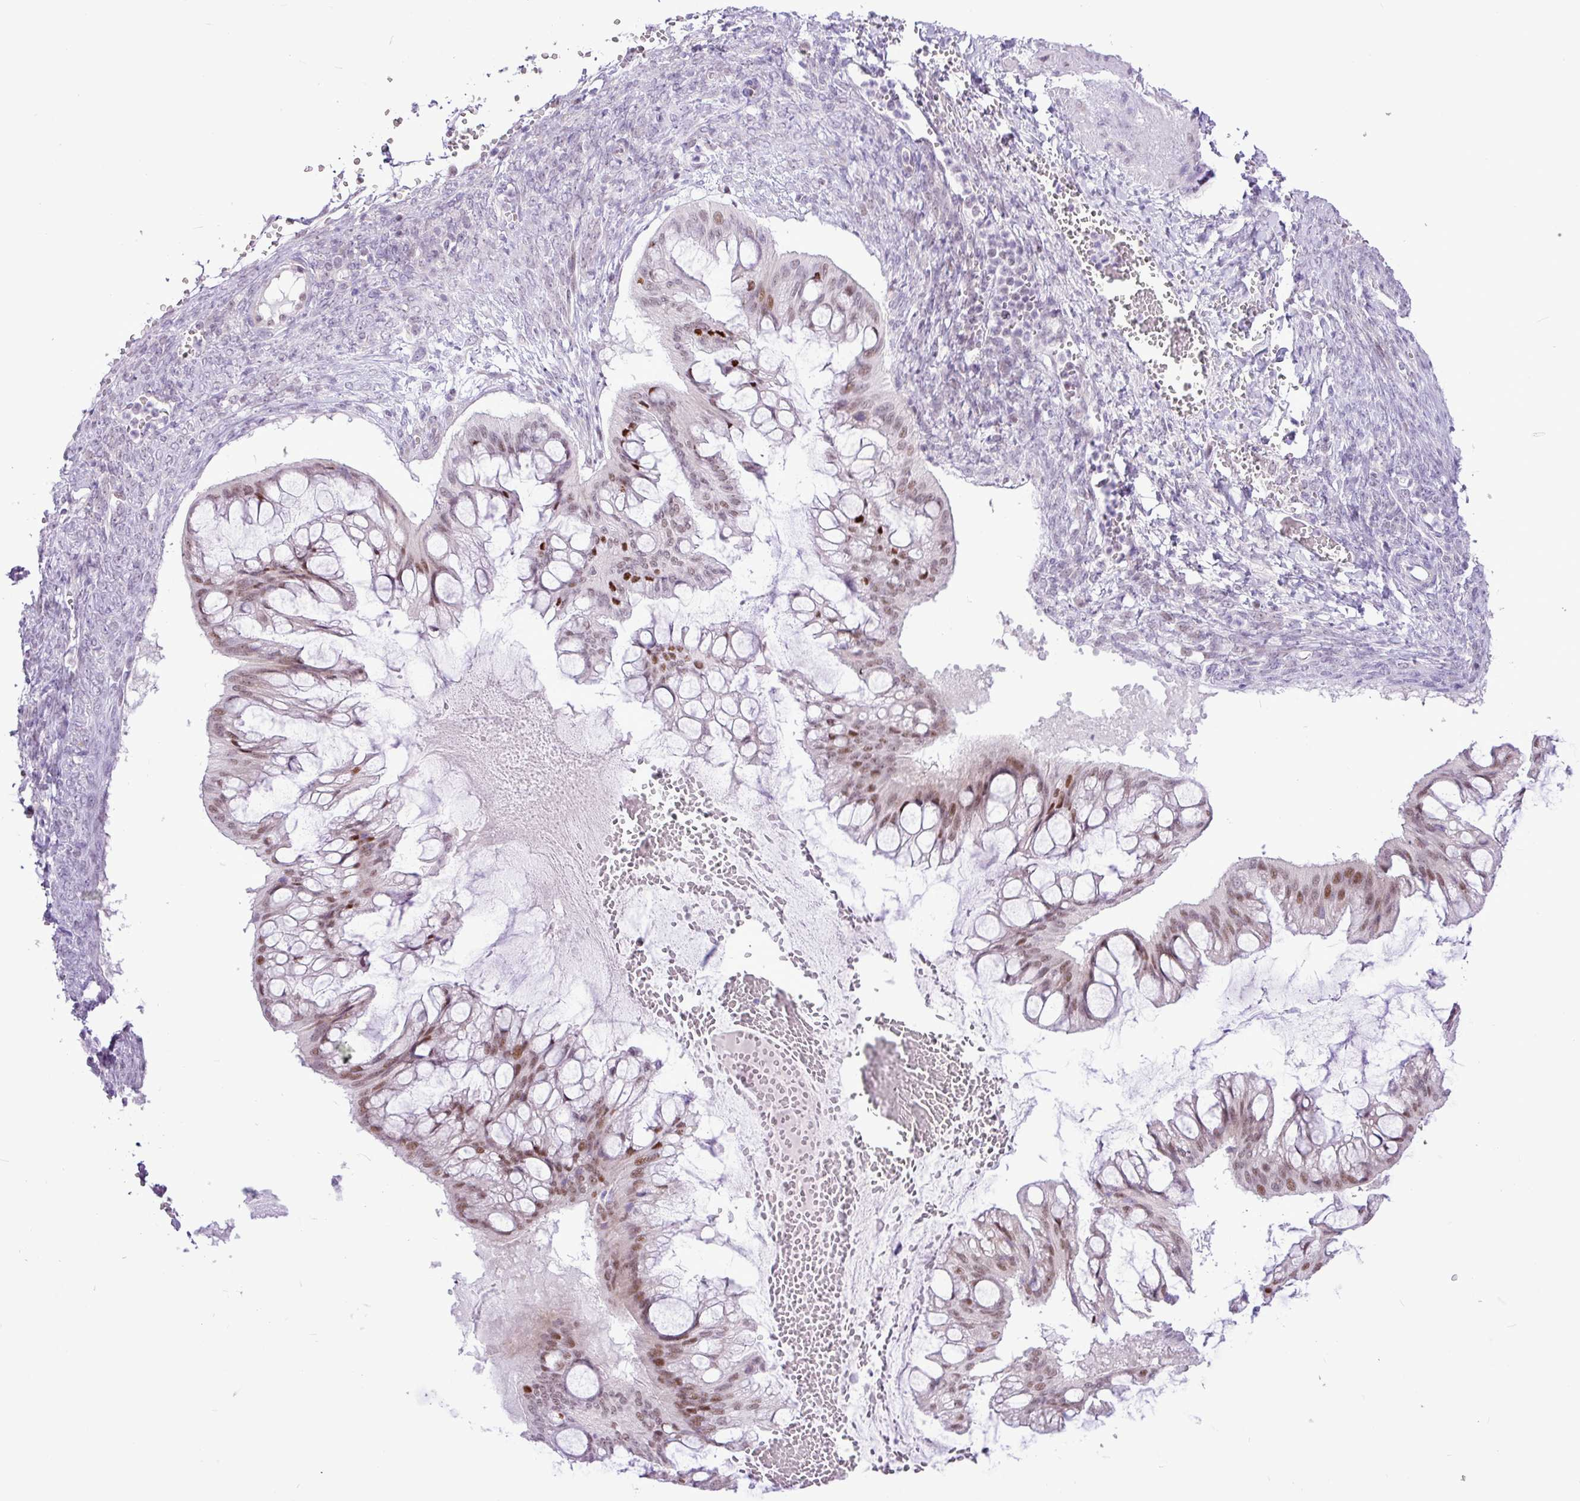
{"staining": {"intensity": "moderate", "quantity": "25%-75%", "location": "nuclear"}, "tissue": "ovarian cancer", "cell_type": "Tumor cells", "image_type": "cancer", "snomed": [{"axis": "morphology", "description": "Cystadenocarcinoma, mucinous, NOS"}, {"axis": "topography", "description": "Ovary"}], "caption": "Immunohistochemical staining of human ovarian cancer shows medium levels of moderate nuclear staining in about 25%-75% of tumor cells. The staining is performed using DAB brown chromogen to label protein expression. The nuclei are counter-stained blue using hematoxylin.", "gene": "ELOA2", "patient": {"sex": "female", "age": 73}}